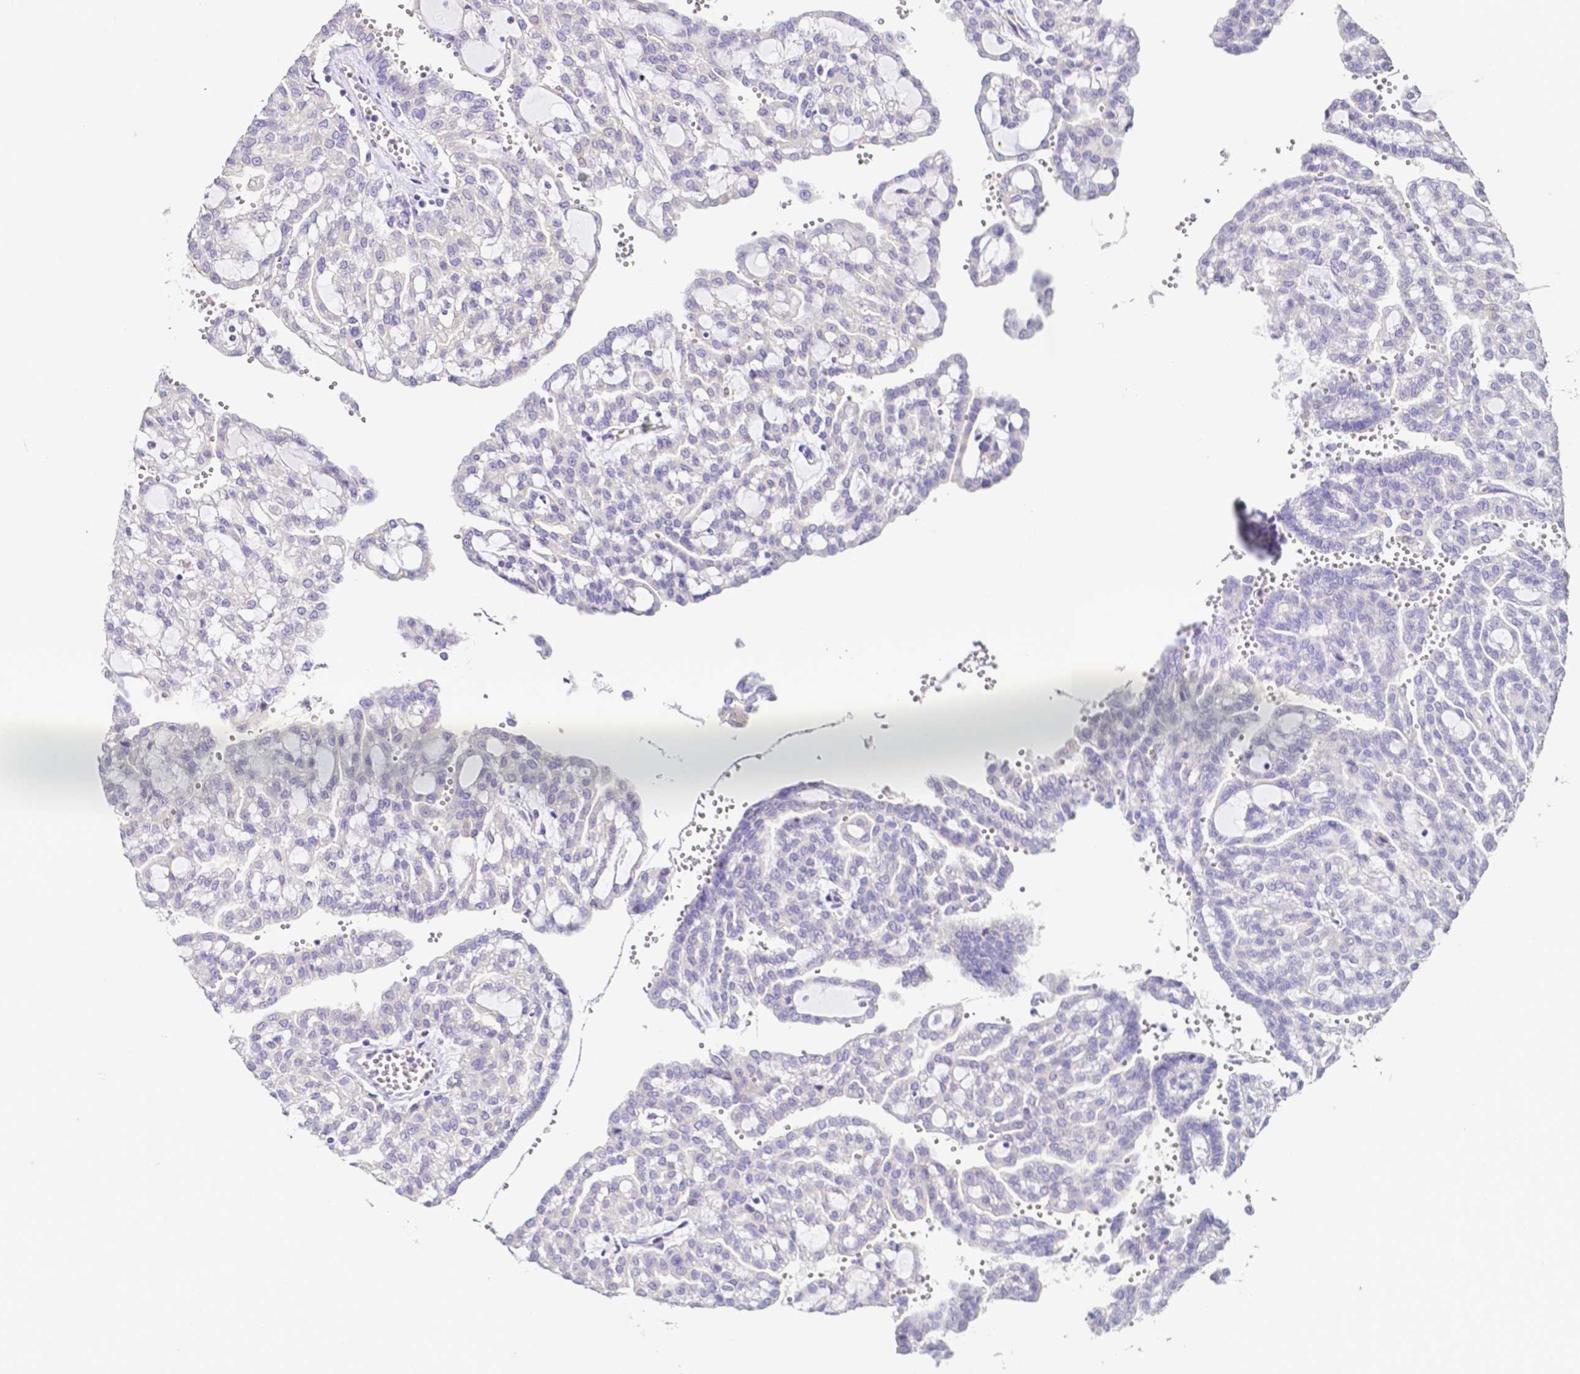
{"staining": {"intensity": "negative", "quantity": "none", "location": "none"}, "tissue": "renal cancer", "cell_type": "Tumor cells", "image_type": "cancer", "snomed": [{"axis": "morphology", "description": "Adenocarcinoma, NOS"}, {"axis": "topography", "description": "Kidney"}], "caption": "Histopathology image shows no significant protein expression in tumor cells of renal cancer.", "gene": "PKP3", "patient": {"sex": "male", "age": 63}}